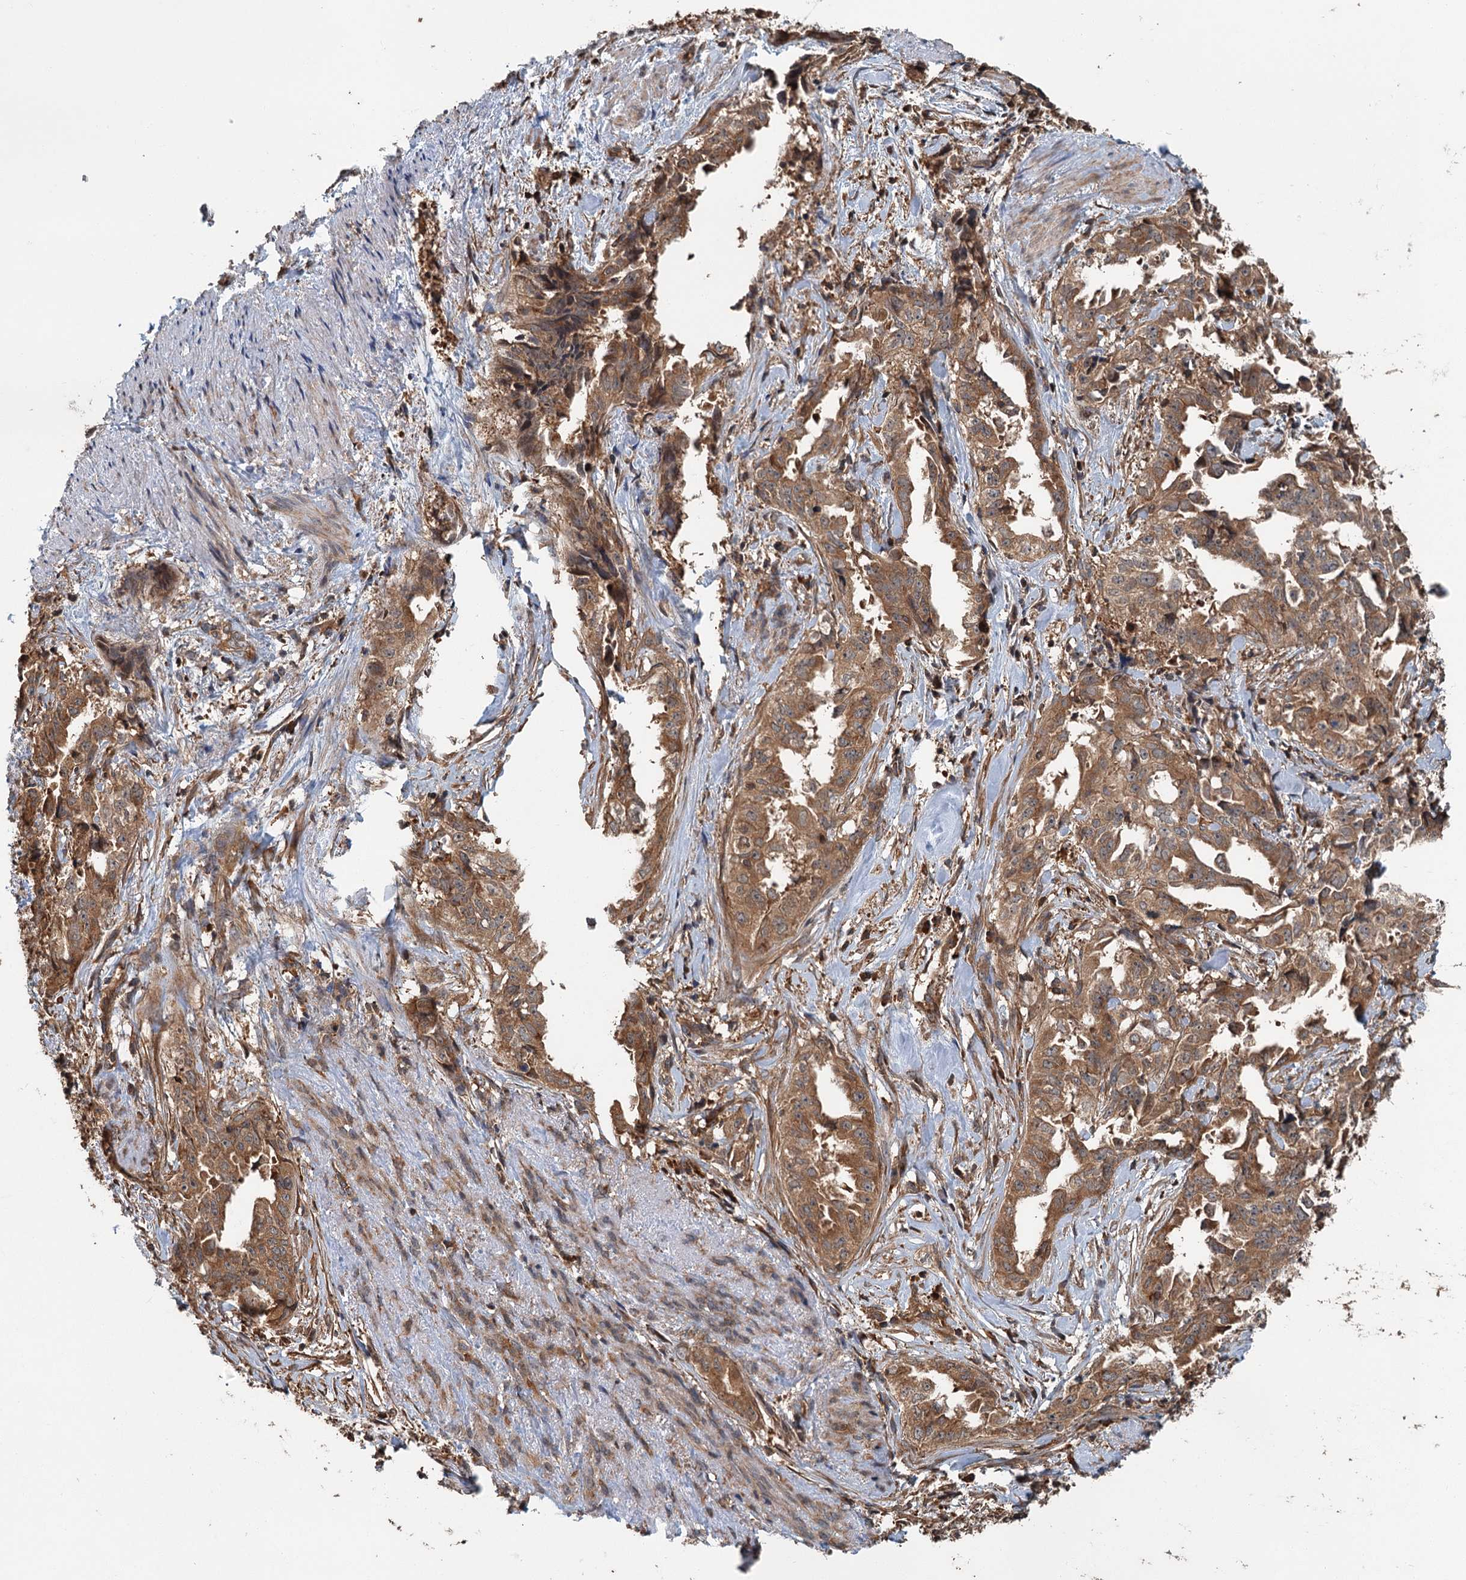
{"staining": {"intensity": "moderate", "quantity": ">75%", "location": "cytoplasmic/membranous"}, "tissue": "endometrial cancer", "cell_type": "Tumor cells", "image_type": "cancer", "snomed": [{"axis": "morphology", "description": "Adenocarcinoma, NOS"}, {"axis": "topography", "description": "Endometrium"}], "caption": "IHC photomicrograph of human endometrial adenocarcinoma stained for a protein (brown), which exhibits medium levels of moderate cytoplasmic/membranous positivity in approximately >75% of tumor cells.", "gene": "ZNF527", "patient": {"sex": "female", "age": 65}}